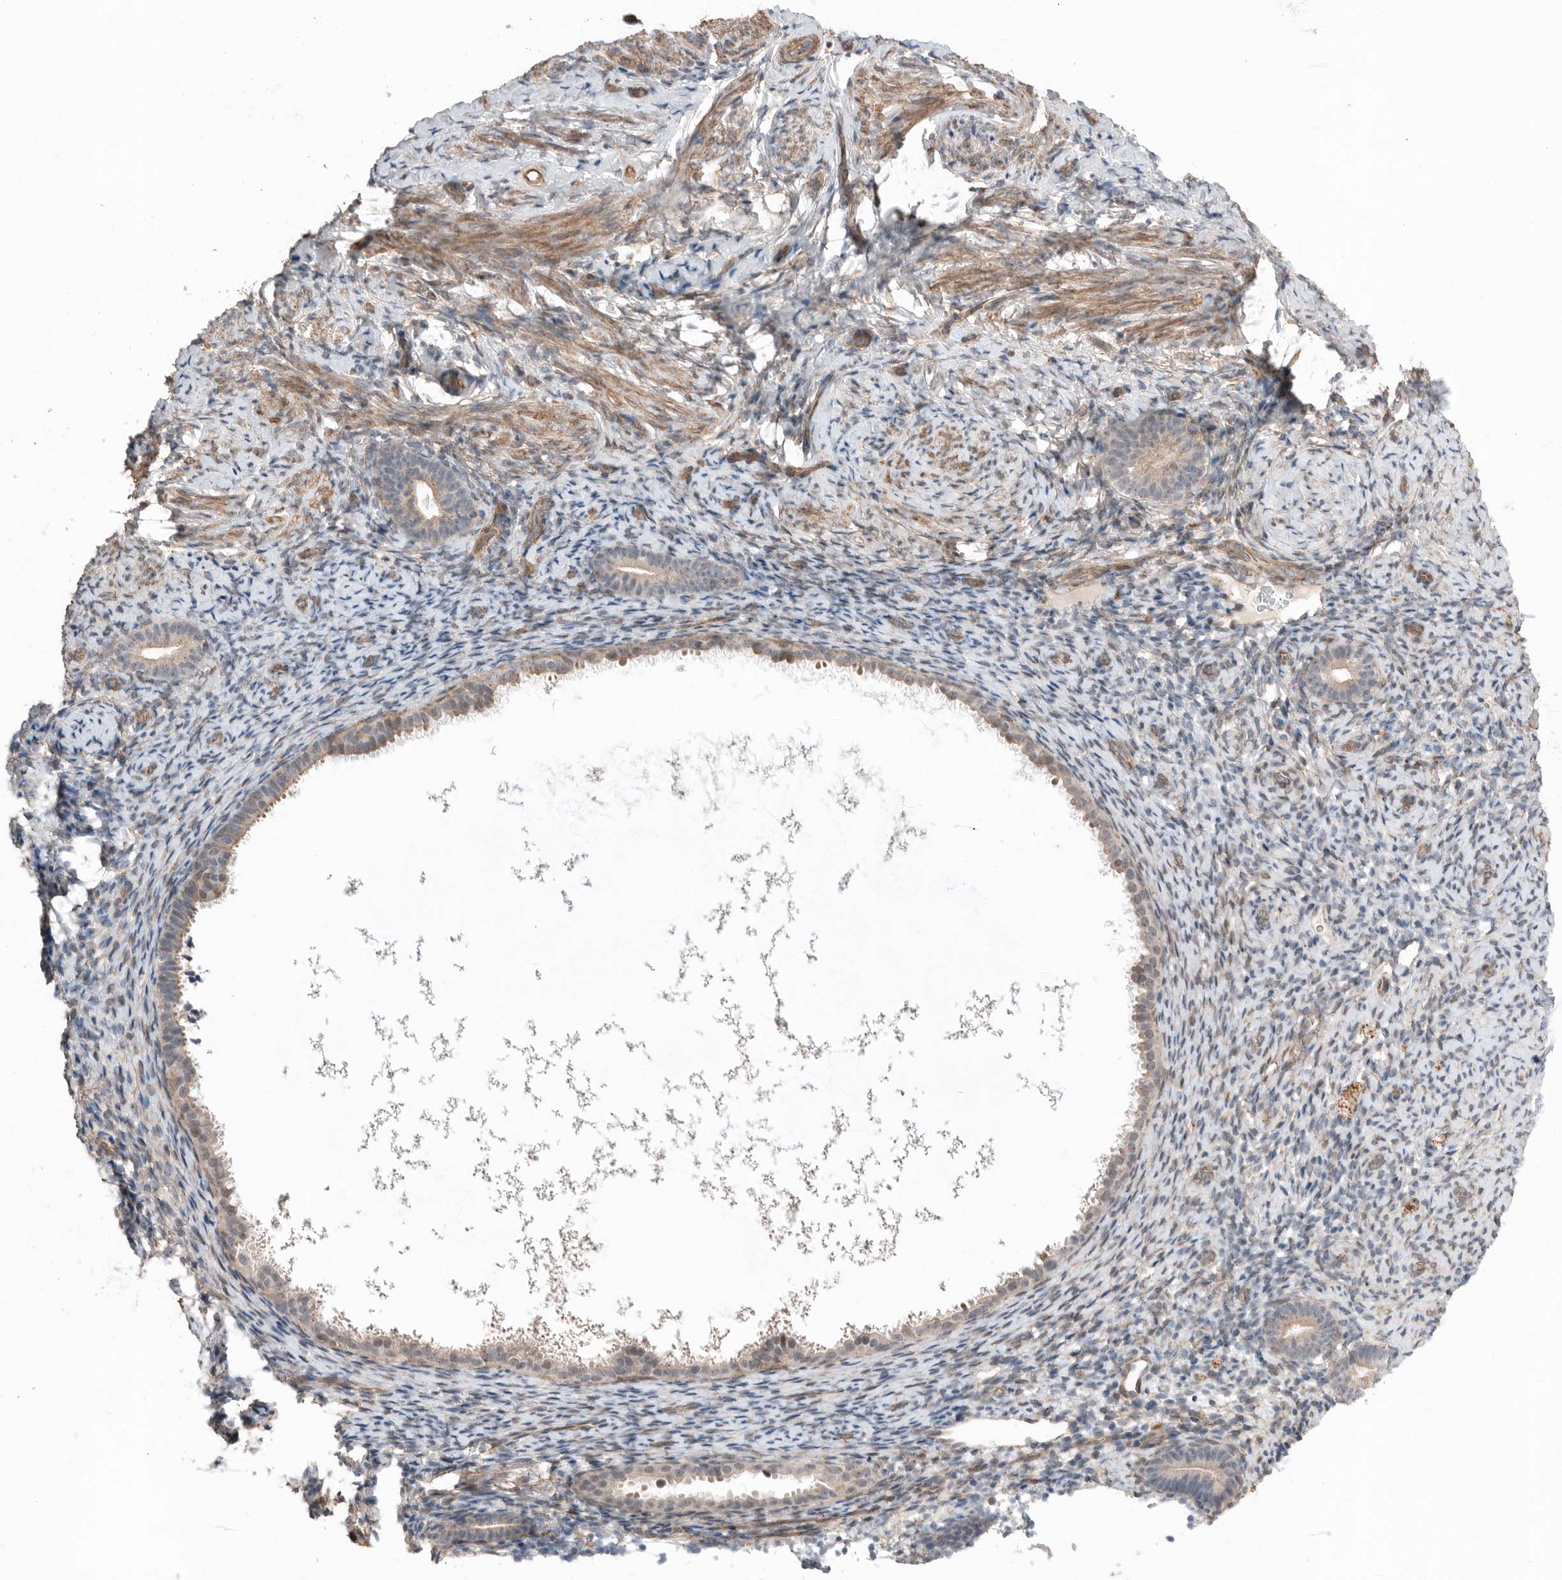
{"staining": {"intensity": "negative", "quantity": "none", "location": "none"}, "tissue": "endometrium", "cell_type": "Cells in endometrial stroma", "image_type": "normal", "snomed": [{"axis": "morphology", "description": "Normal tissue, NOS"}, {"axis": "topography", "description": "Endometrium"}], "caption": "DAB immunohistochemical staining of normal human endometrium reveals no significant expression in cells in endometrial stroma. The staining was performed using DAB to visualize the protein expression in brown, while the nuclei were stained in blue with hematoxylin (Magnification: 20x).", "gene": "PEAK1", "patient": {"sex": "female", "age": 51}}